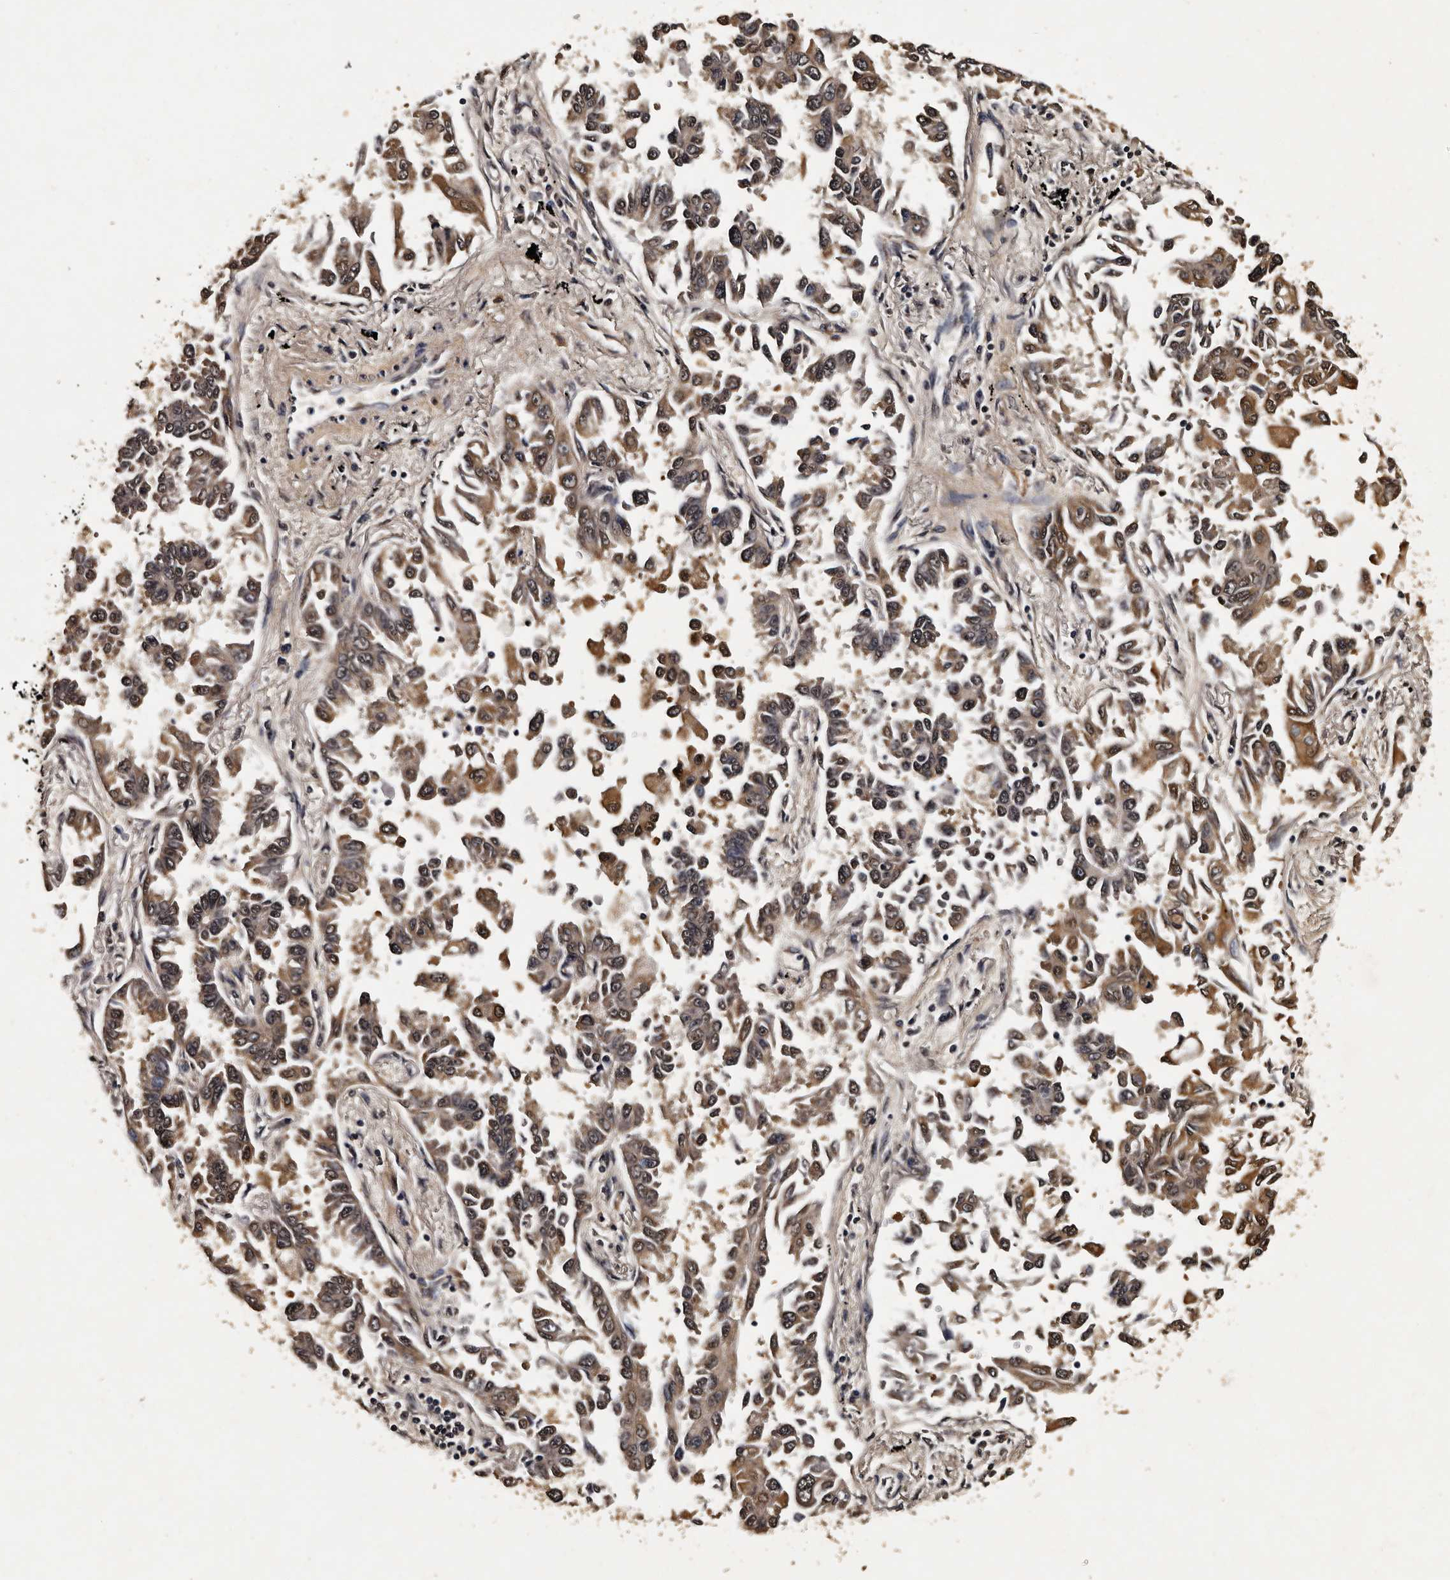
{"staining": {"intensity": "moderate", "quantity": ">75%", "location": "cytoplasmic/membranous,nuclear"}, "tissue": "lung cancer", "cell_type": "Tumor cells", "image_type": "cancer", "snomed": [{"axis": "morphology", "description": "Adenocarcinoma, NOS"}, {"axis": "topography", "description": "Lung"}], "caption": "IHC (DAB (3,3'-diaminobenzidine)) staining of human lung adenocarcinoma displays moderate cytoplasmic/membranous and nuclear protein staining in about >75% of tumor cells. (Stains: DAB (3,3'-diaminobenzidine) in brown, nuclei in blue, Microscopy: brightfield microscopy at high magnification).", "gene": "CPNE3", "patient": {"sex": "female", "age": 67}}